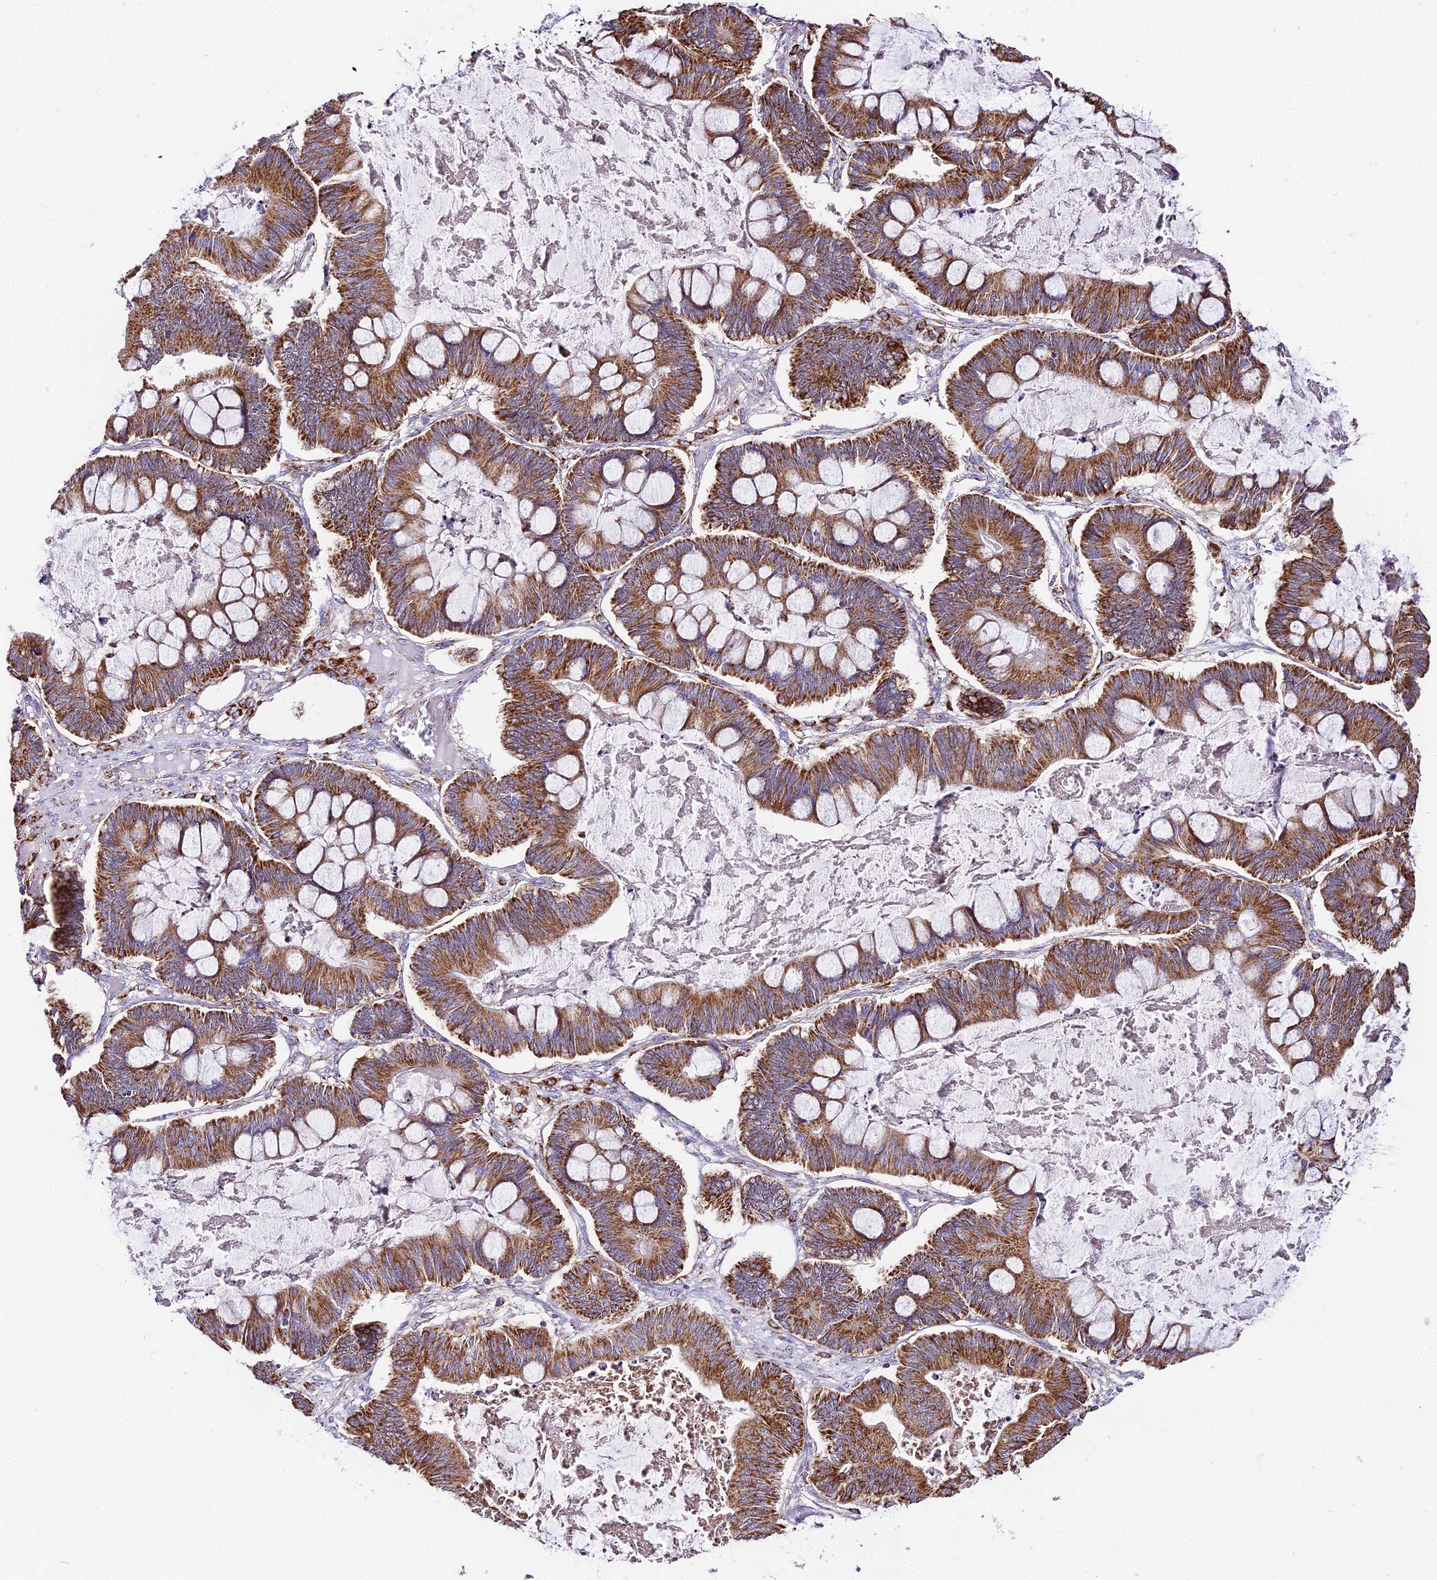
{"staining": {"intensity": "moderate", "quantity": ">75%", "location": "cytoplasmic/membranous"}, "tissue": "ovarian cancer", "cell_type": "Tumor cells", "image_type": "cancer", "snomed": [{"axis": "morphology", "description": "Cystadenocarcinoma, mucinous, NOS"}, {"axis": "topography", "description": "Ovary"}], "caption": "Ovarian cancer (mucinous cystadenocarcinoma) stained for a protein (brown) demonstrates moderate cytoplasmic/membranous positive positivity in about >75% of tumor cells.", "gene": "OCIAD1", "patient": {"sex": "female", "age": 61}}